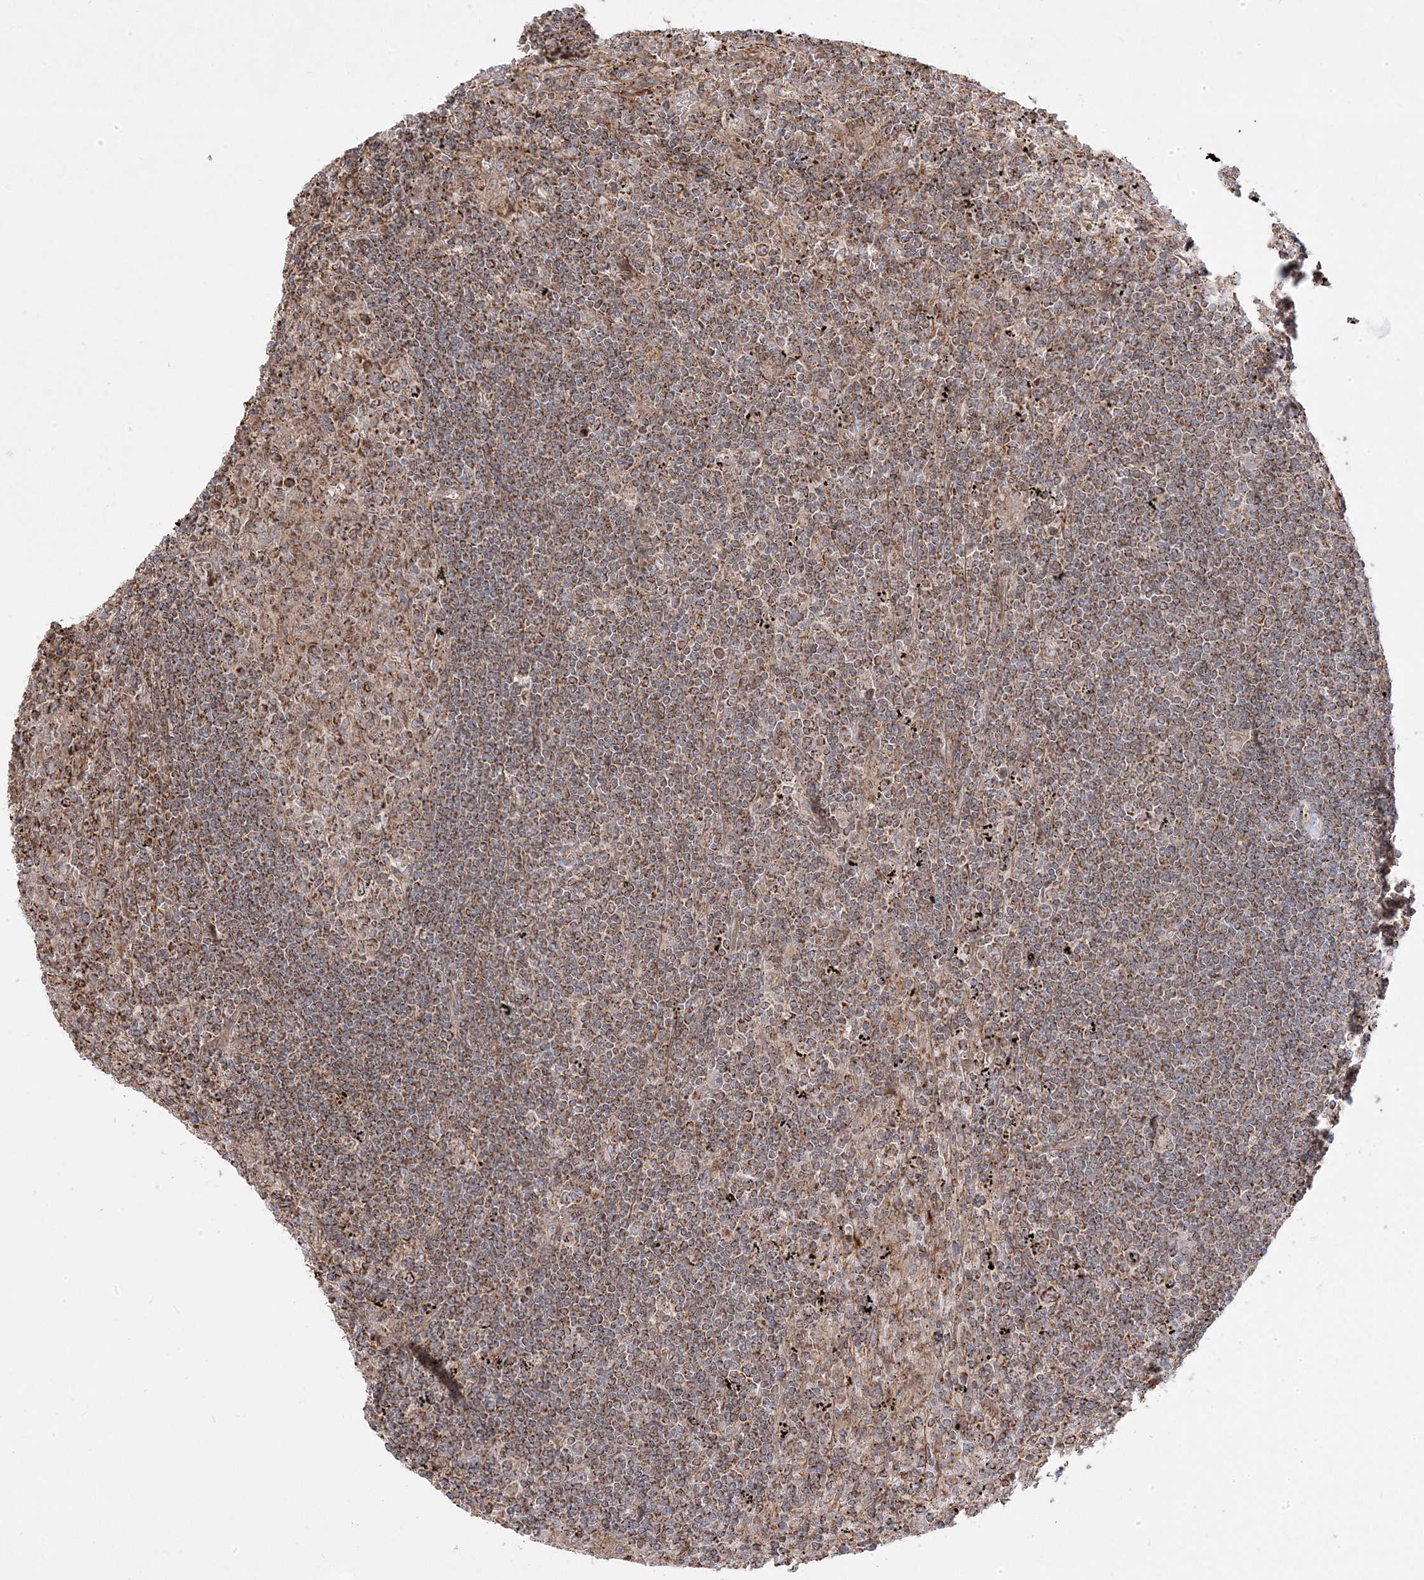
{"staining": {"intensity": "moderate", "quantity": ">75%", "location": "cytoplasmic/membranous"}, "tissue": "lymphoma", "cell_type": "Tumor cells", "image_type": "cancer", "snomed": [{"axis": "morphology", "description": "Malignant lymphoma, non-Hodgkin's type, Low grade"}, {"axis": "topography", "description": "Spleen"}], "caption": "Lymphoma stained with immunohistochemistry displays moderate cytoplasmic/membranous staining in about >75% of tumor cells. (DAB IHC with brightfield microscopy, high magnification).", "gene": "CLUAP1", "patient": {"sex": "male", "age": 76}}